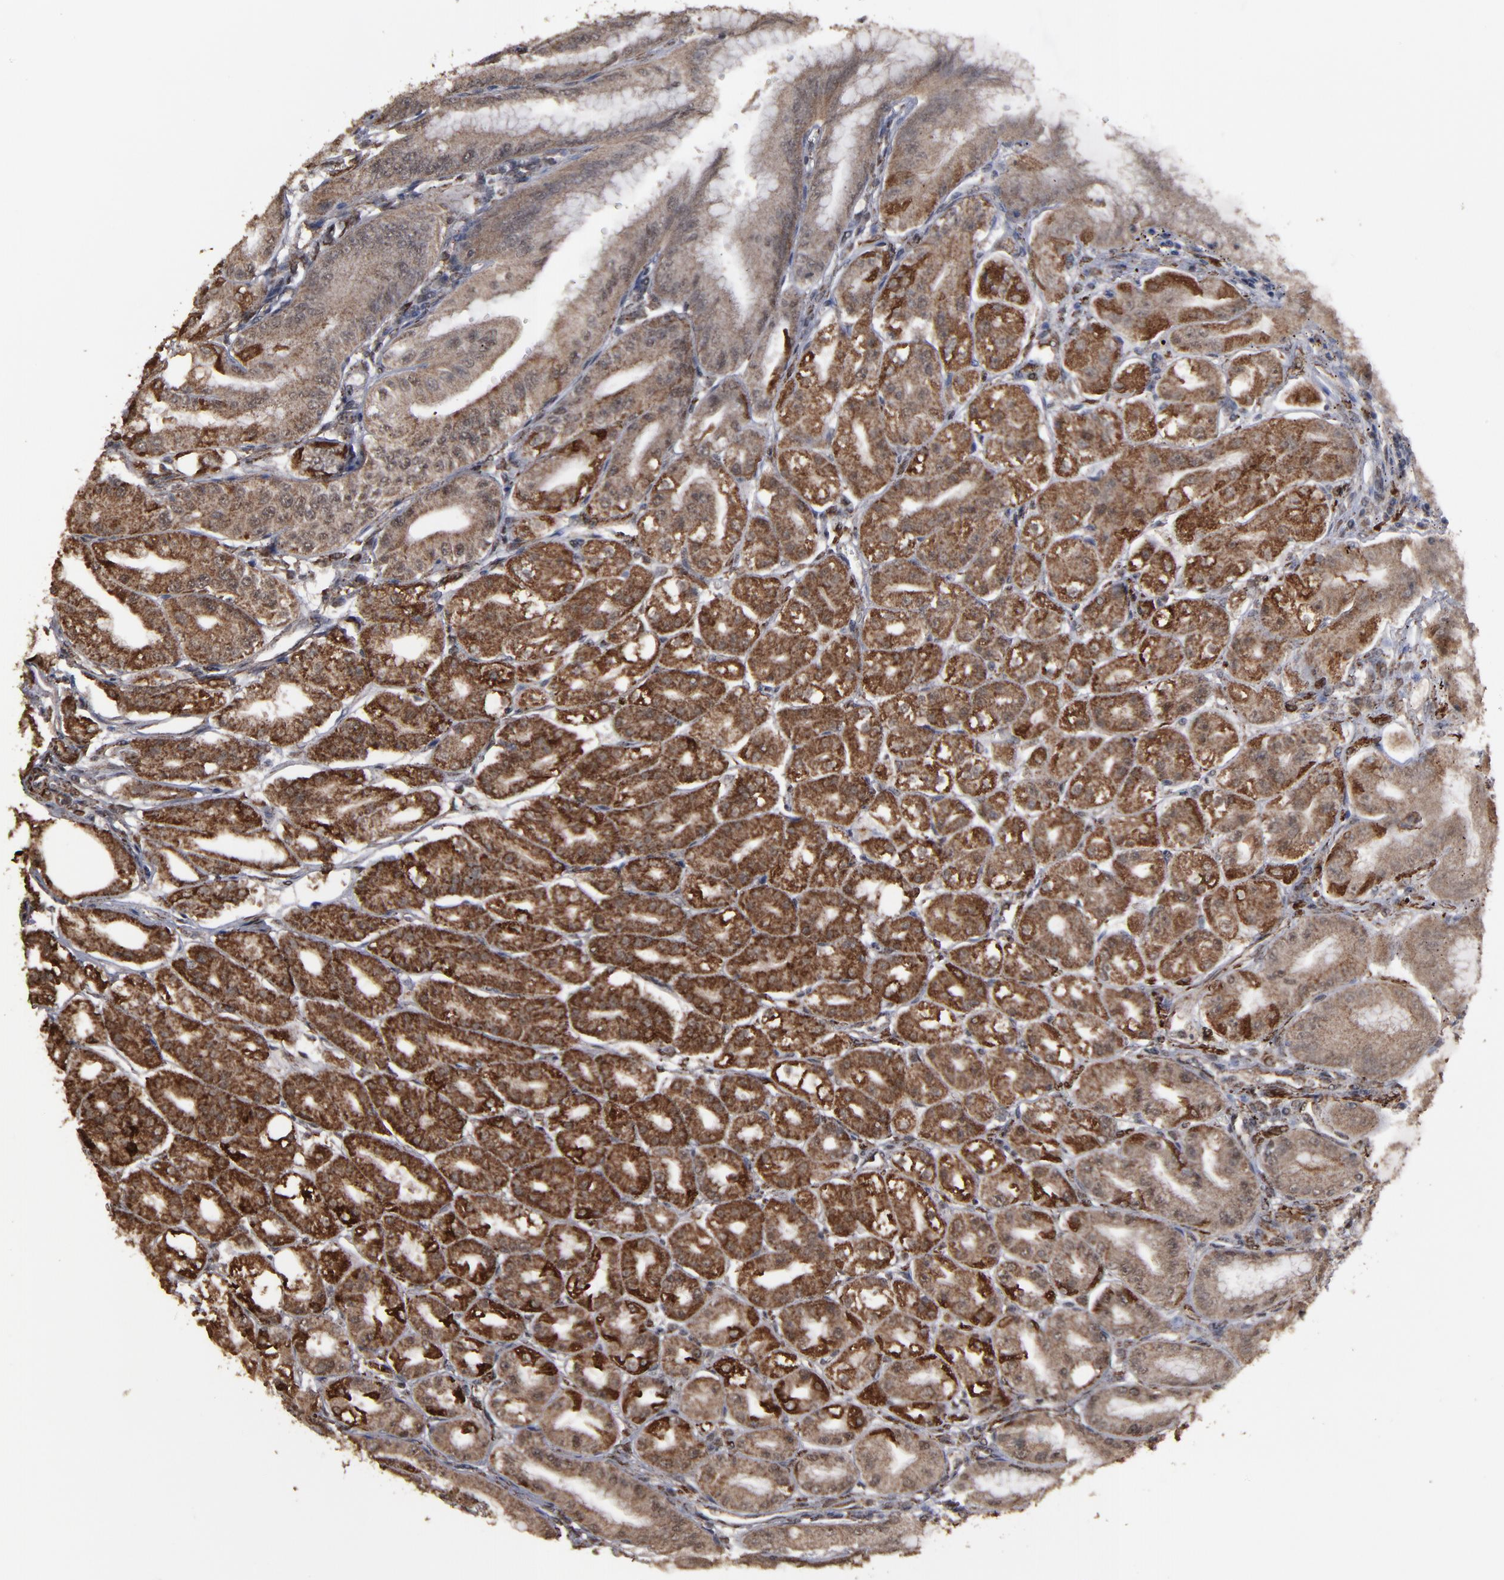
{"staining": {"intensity": "strong", "quantity": ">75%", "location": "cytoplasmic/membranous"}, "tissue": "stomach", "cell_type": "Glandular cells", "image_type": "normal", "snomed": [{"axis": "morphology", "description": "Normal tissue, NOS"}, {"axis": "topography", "description": "Stomach, lower"}], "caption": "Strong cytoplasmic/membranous protein positivity is identified in approximately >75% of glandular cells in stomach. The staining was performed using DAB (3,3'-diaminobenzidine), with brown indicating positive protein expression. Nuclei are stained blue with hematoxylin.", "gene": "BNIP3", "patient": {"sex": "male", "age": 71}}